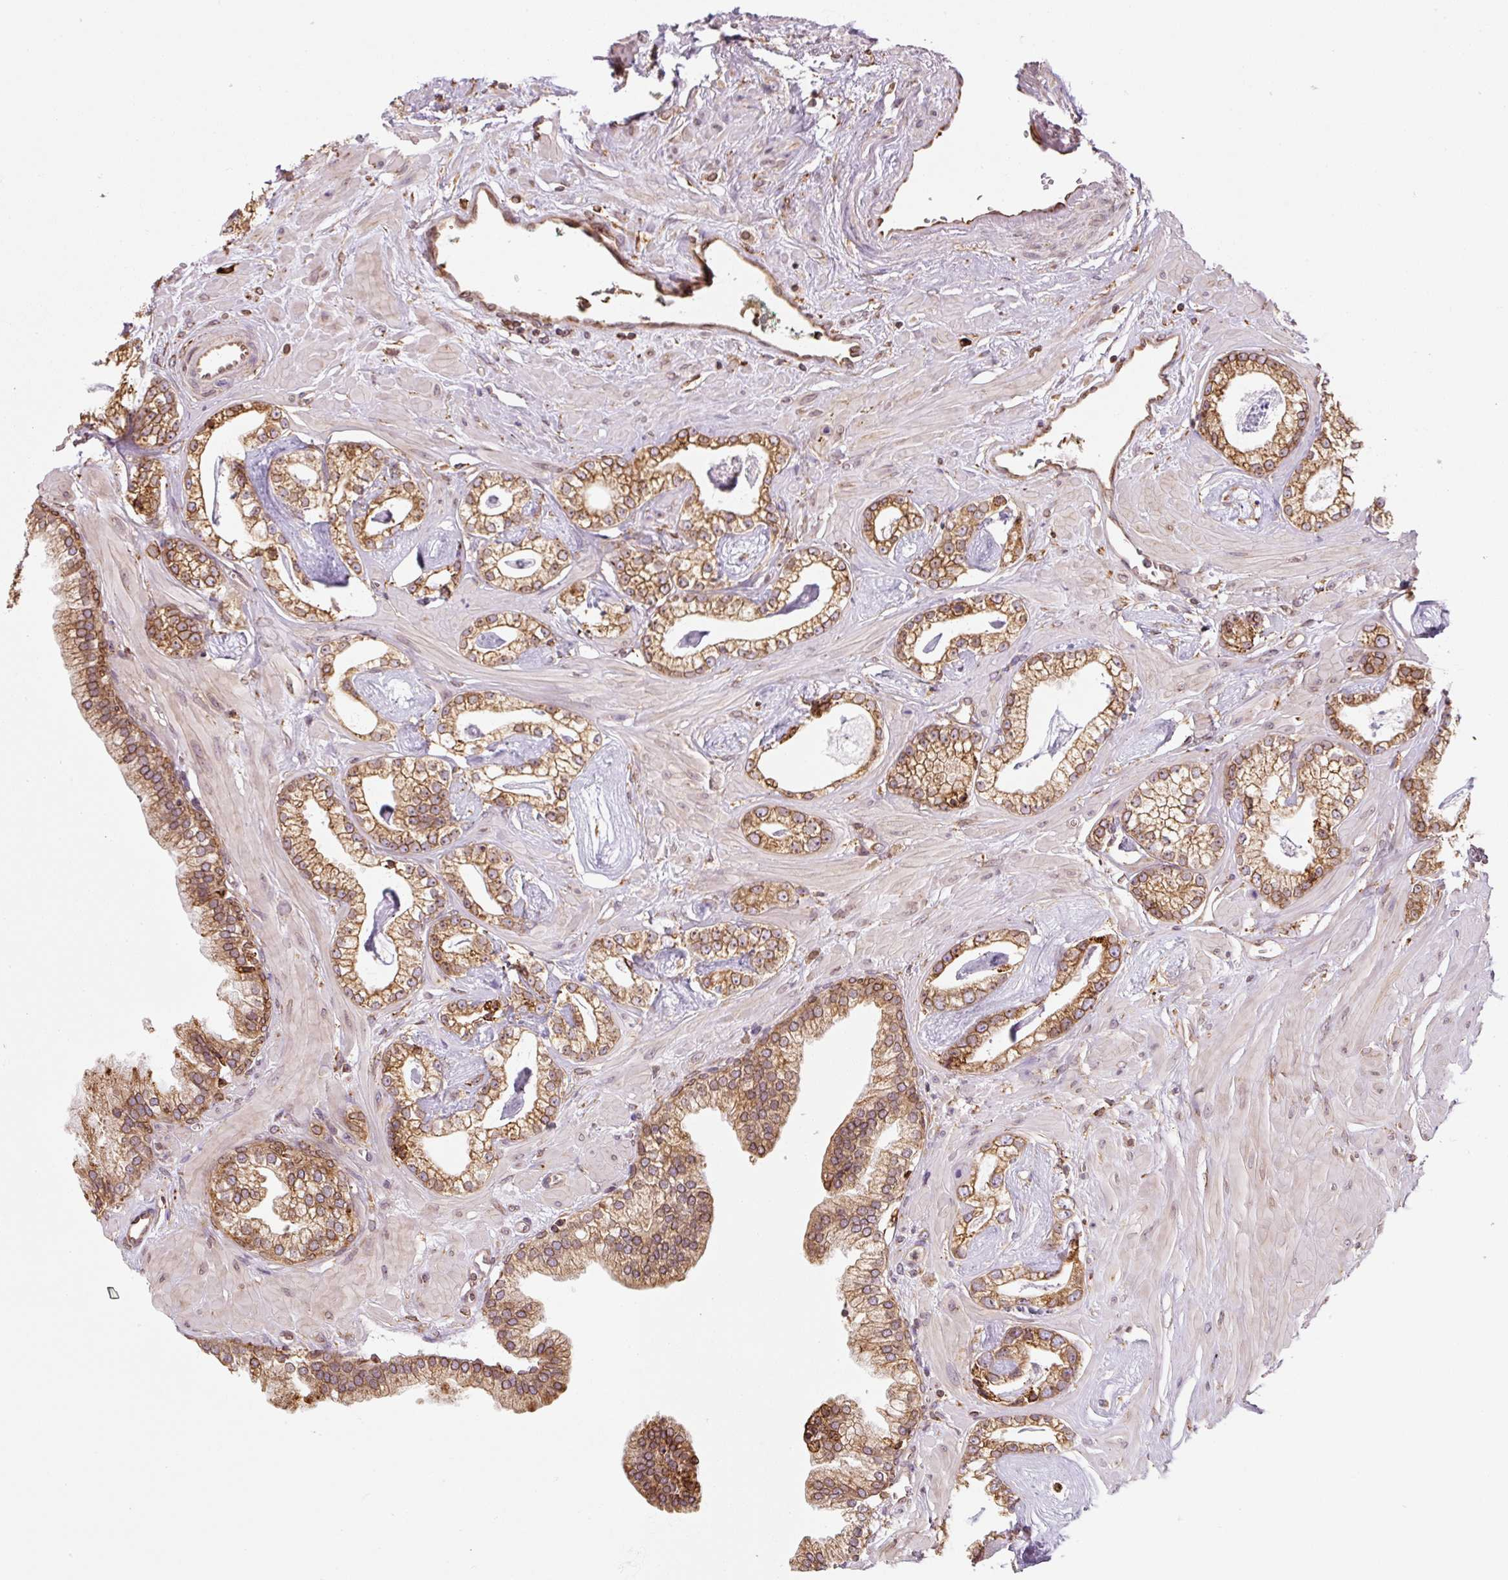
{"staining": {"intensity": "strong", "quantity": ">75%", "location": "cytoplasmic/membranous"}, "tissue": "prostate cancer", "cell_type": "Tumor cells", "image_type": "cancer", "snomed": [{"axis": "morphology", "description": "Adenocarcinoma, Low grade"}, {"axis": "topography", "description": "Prostate"}], "caption": "This histopathology image shows prostate adenocarcinoma (low-grade) stained with immunohistochemistry to label a protein in brown. The cytoplasmic/membranous of tumor cells show strong positivity for the protein. Nuclei are counter-stained blue.", "gene": "PRKCSH", "patient": {"sex": "male", "age": 60}}